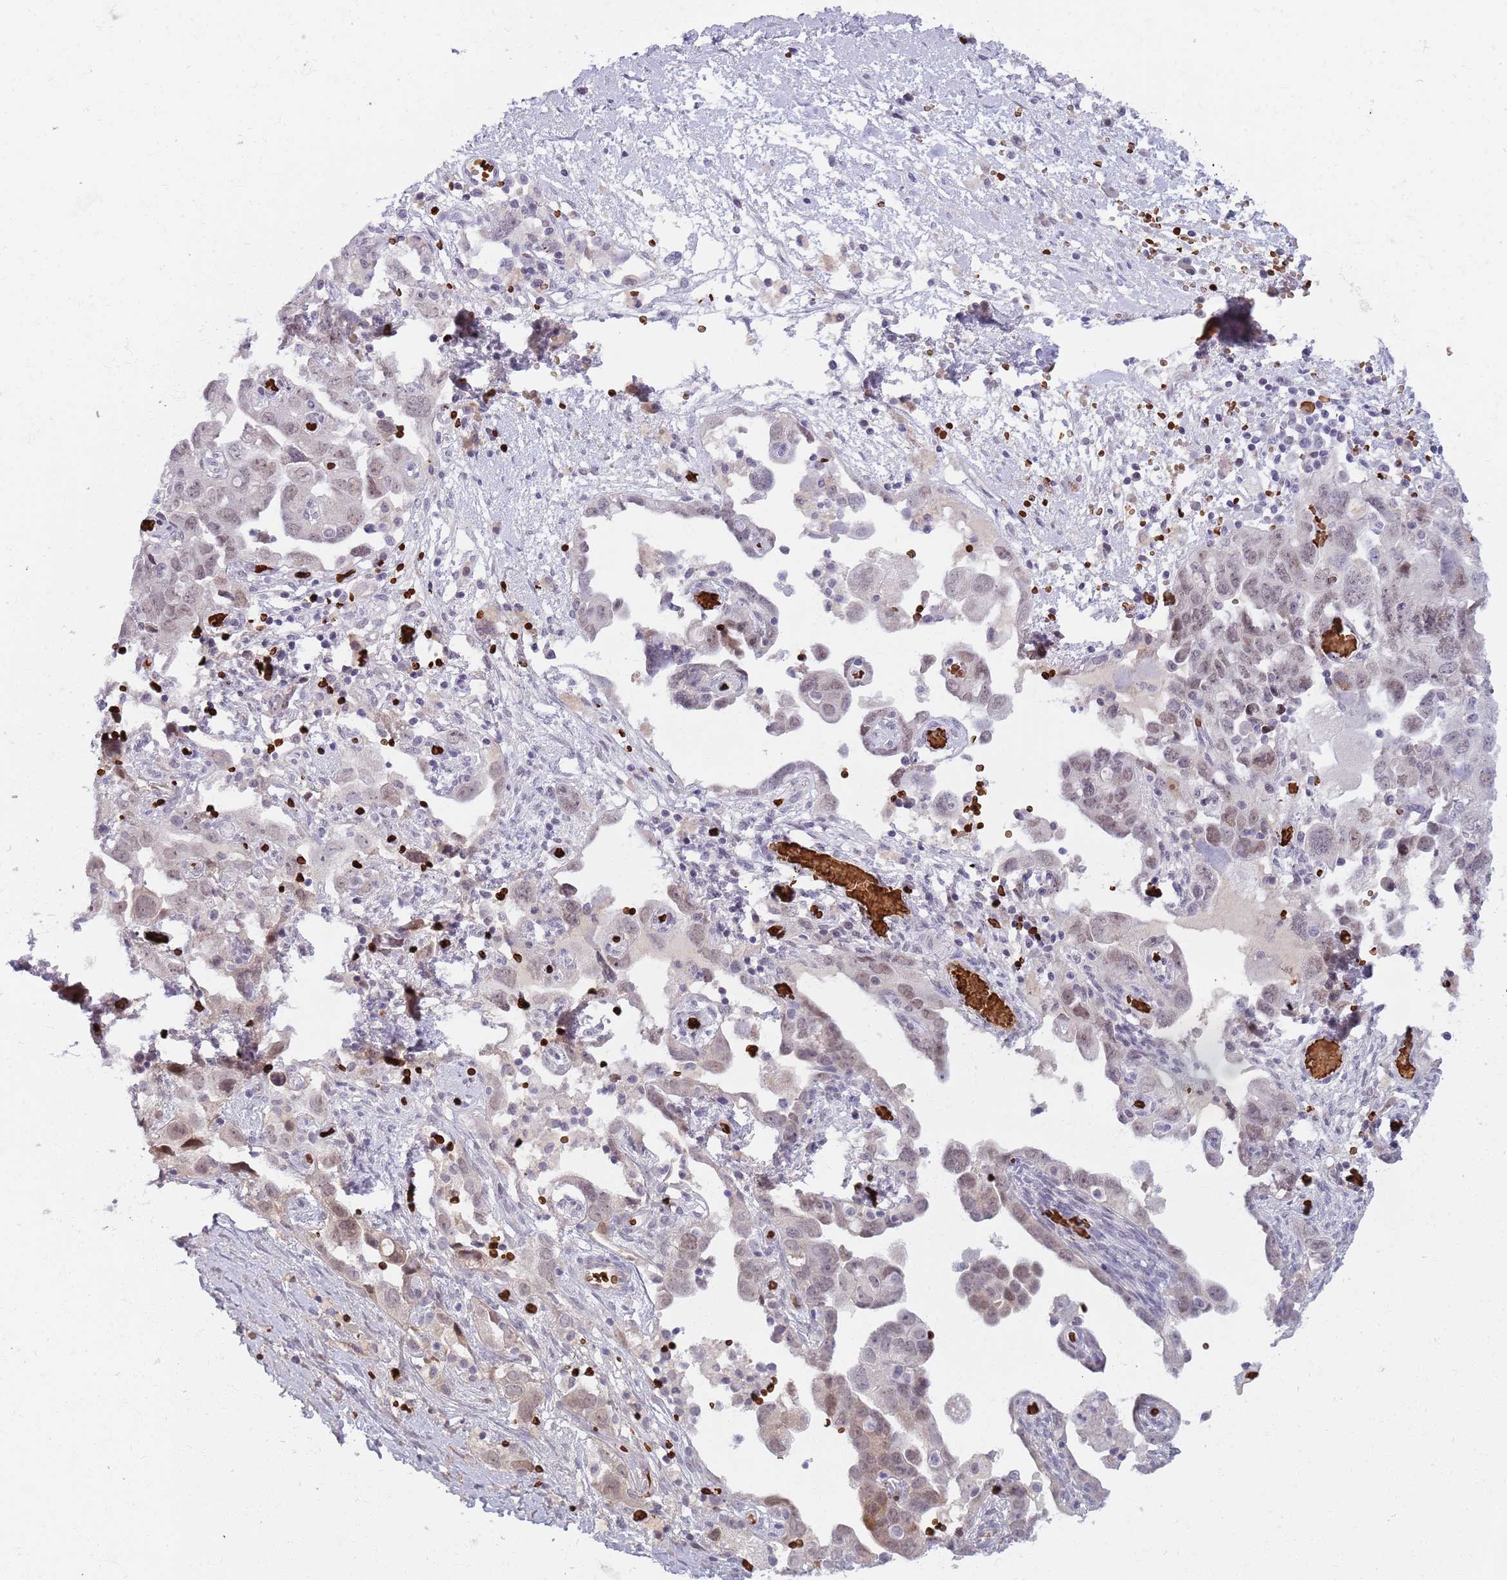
{"staining": {"intensity": "weak", "quantity": ">75%", "location": "nuclear"}, "tissue": "ovarian cancer", "cell_type": "Tumor cells", "image_type": "cancer", "snomed": [{"axis": "morphology", "description": "Carcinoma, NOS"}, {"axis": "morphology", "description": "Cystadenocarcinoma, serous, NOS"}, {"axis": "topography", "description": "Ovary"}], "caption": "Approximately >75% of tumor cells in human serous cystadenocarcinoma (ovarian) display weak nuclear protein expression as visualized by brown immunohistochemical staining.", "gene": "LYPD6B", "patient": {"sex": "female", "age": 69}}